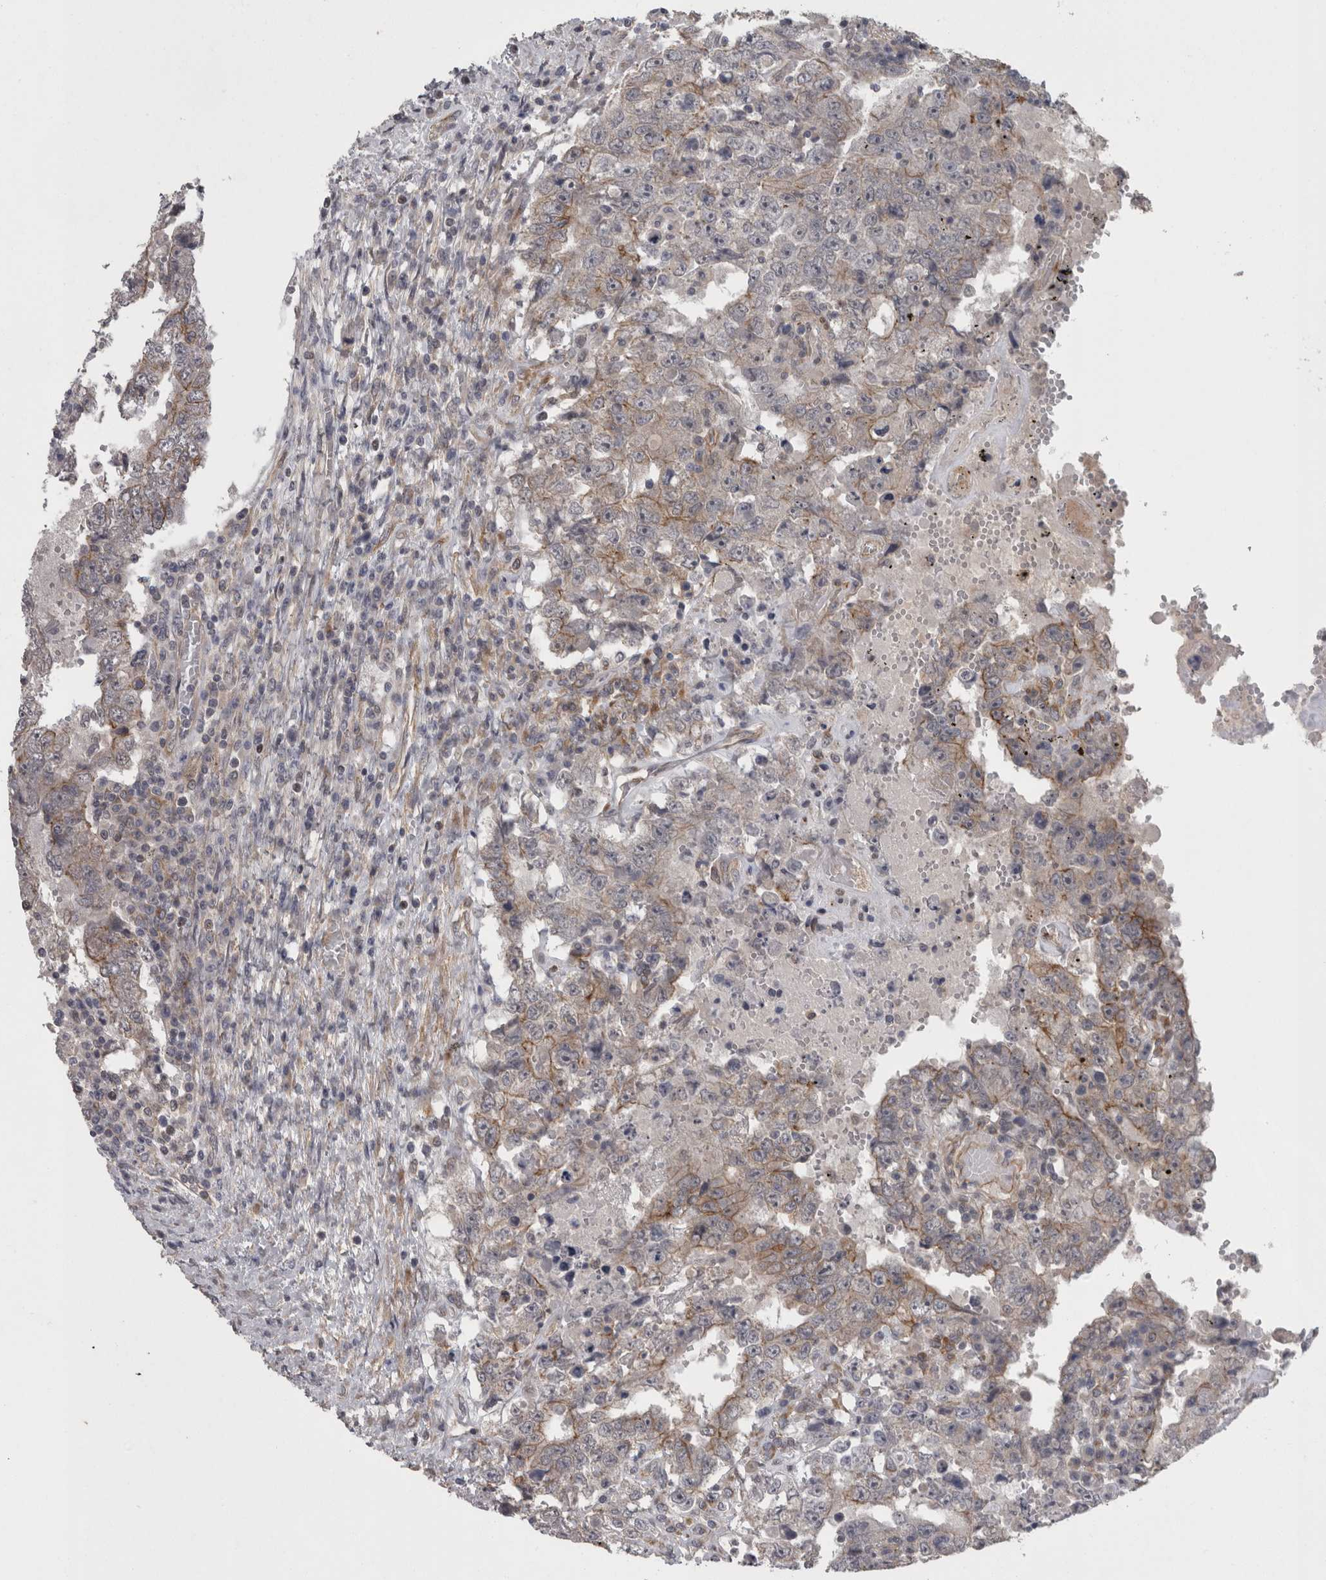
{"staining": {"intensity": "moderate", "quantity": "<25%", "location": "cytoplasmic/membranous"}, "tissue": "testis cancer", "cell_type": "Tumor cells", "image_type": "cancer", "snomed": [{"axis": "morphology", "description": "Carcinoma, Embryonal, NOS"}, {"axis": "topography", "description": "Testis"}], "caption": "This is an image of immunohistochemistry staining of testis embryonal carcinoma, which shows moderate expression in the cytoplasmic/membranous of tumor cells.", "gene": "RMDN1", "patient": {"sex": "male", "age": 26}}